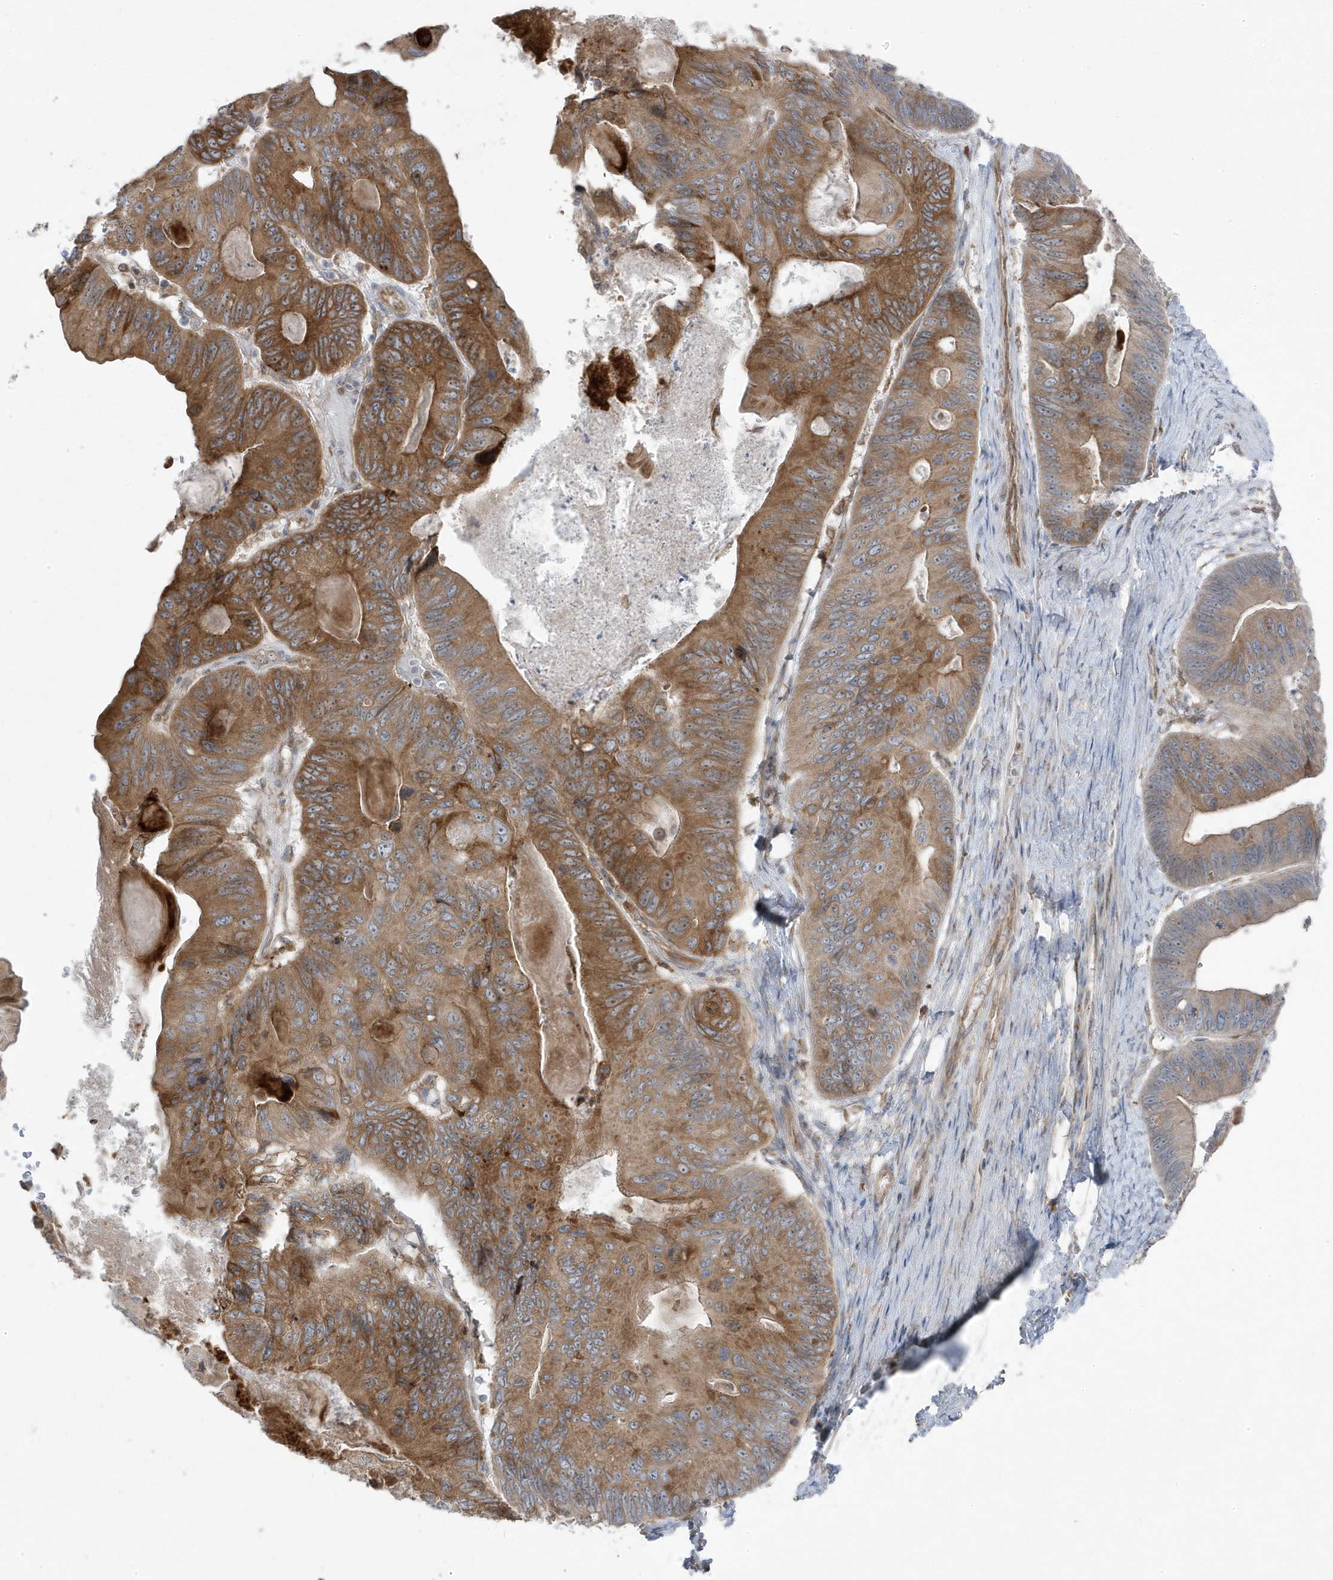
{"staining": {"intensity": "moderate", "quantity": ">75%", "location": "cytoplasmic/membranous"}, "tissue": "ovarian cancer", "cell_type": "Tumor cells", "image_type": "cancer", "snomed": [{"axis": "morphology", "description": "Cystadenocarcinoma, mucinous, NOS"}, {"axis": "topography", "description": "Ovary"}], "caption": "This micrograph exhibits IHC staining of human mucinous cystadenocarcinoma (ovarian), with medium moderate cytoplasmic/membranous expression in approximately >75% of tumor cells.", "gene": "ZNF654", "patient": {"sex": "female", "age": 61}}